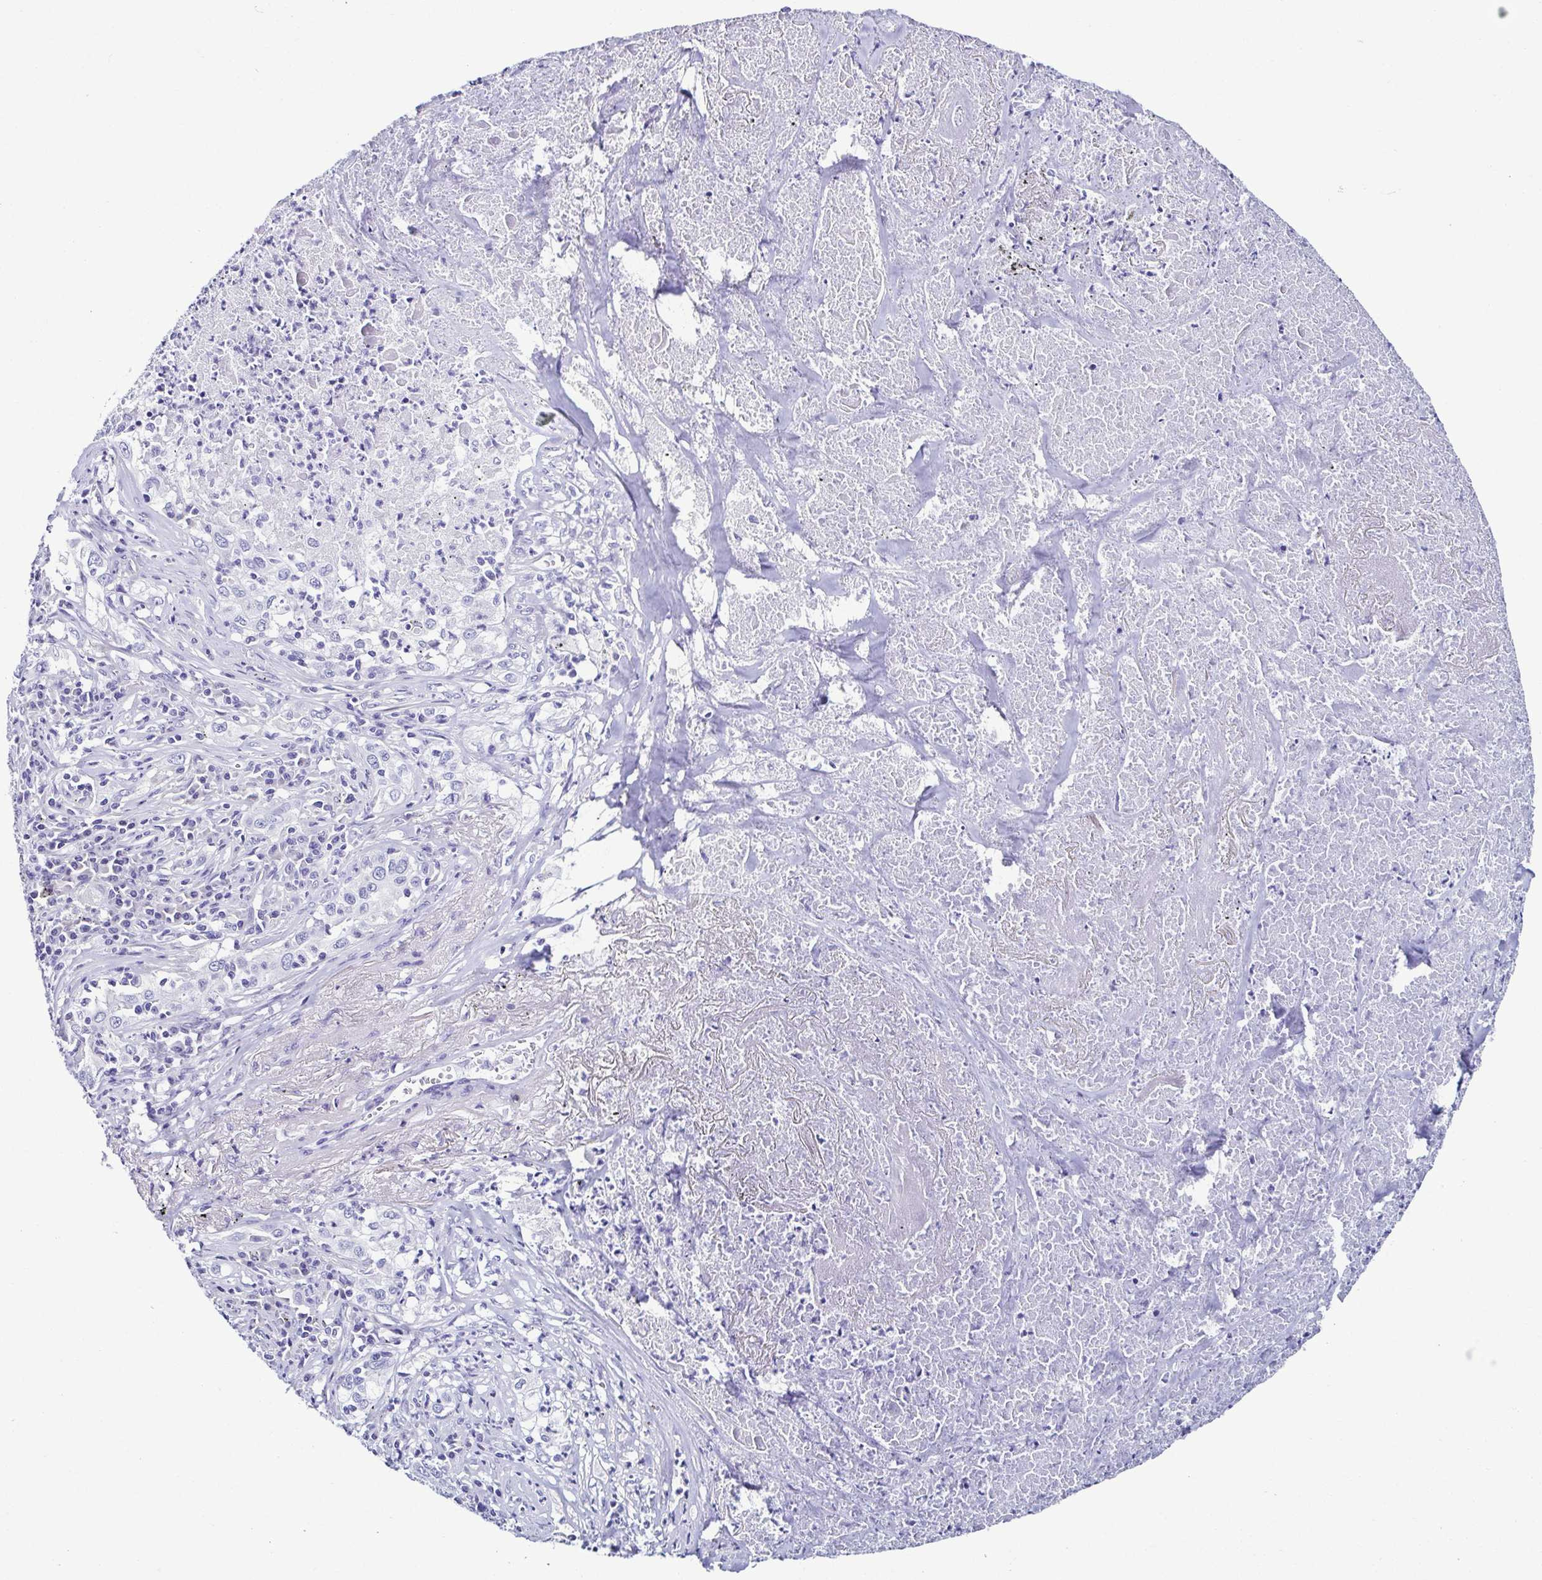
{"staining": {"intensity": "negative", "quantity": "none", "location": "none"}, "tissue": "lung cancer", "cell_type": "Tumor cells", "image_type": "cancer", "snomed": [{"axis": "morphology", "description": "Squamous cell carcinoma, NOS"}, {"axis": "topography", "description": "Lung"}], "caption": "Tumor cells are negative for brown protein staining in lung squamous cell carcinoma. Nuclei are stained in blue.", "gene": "SRL", "patient": {"sex": "male", "age": 71}}